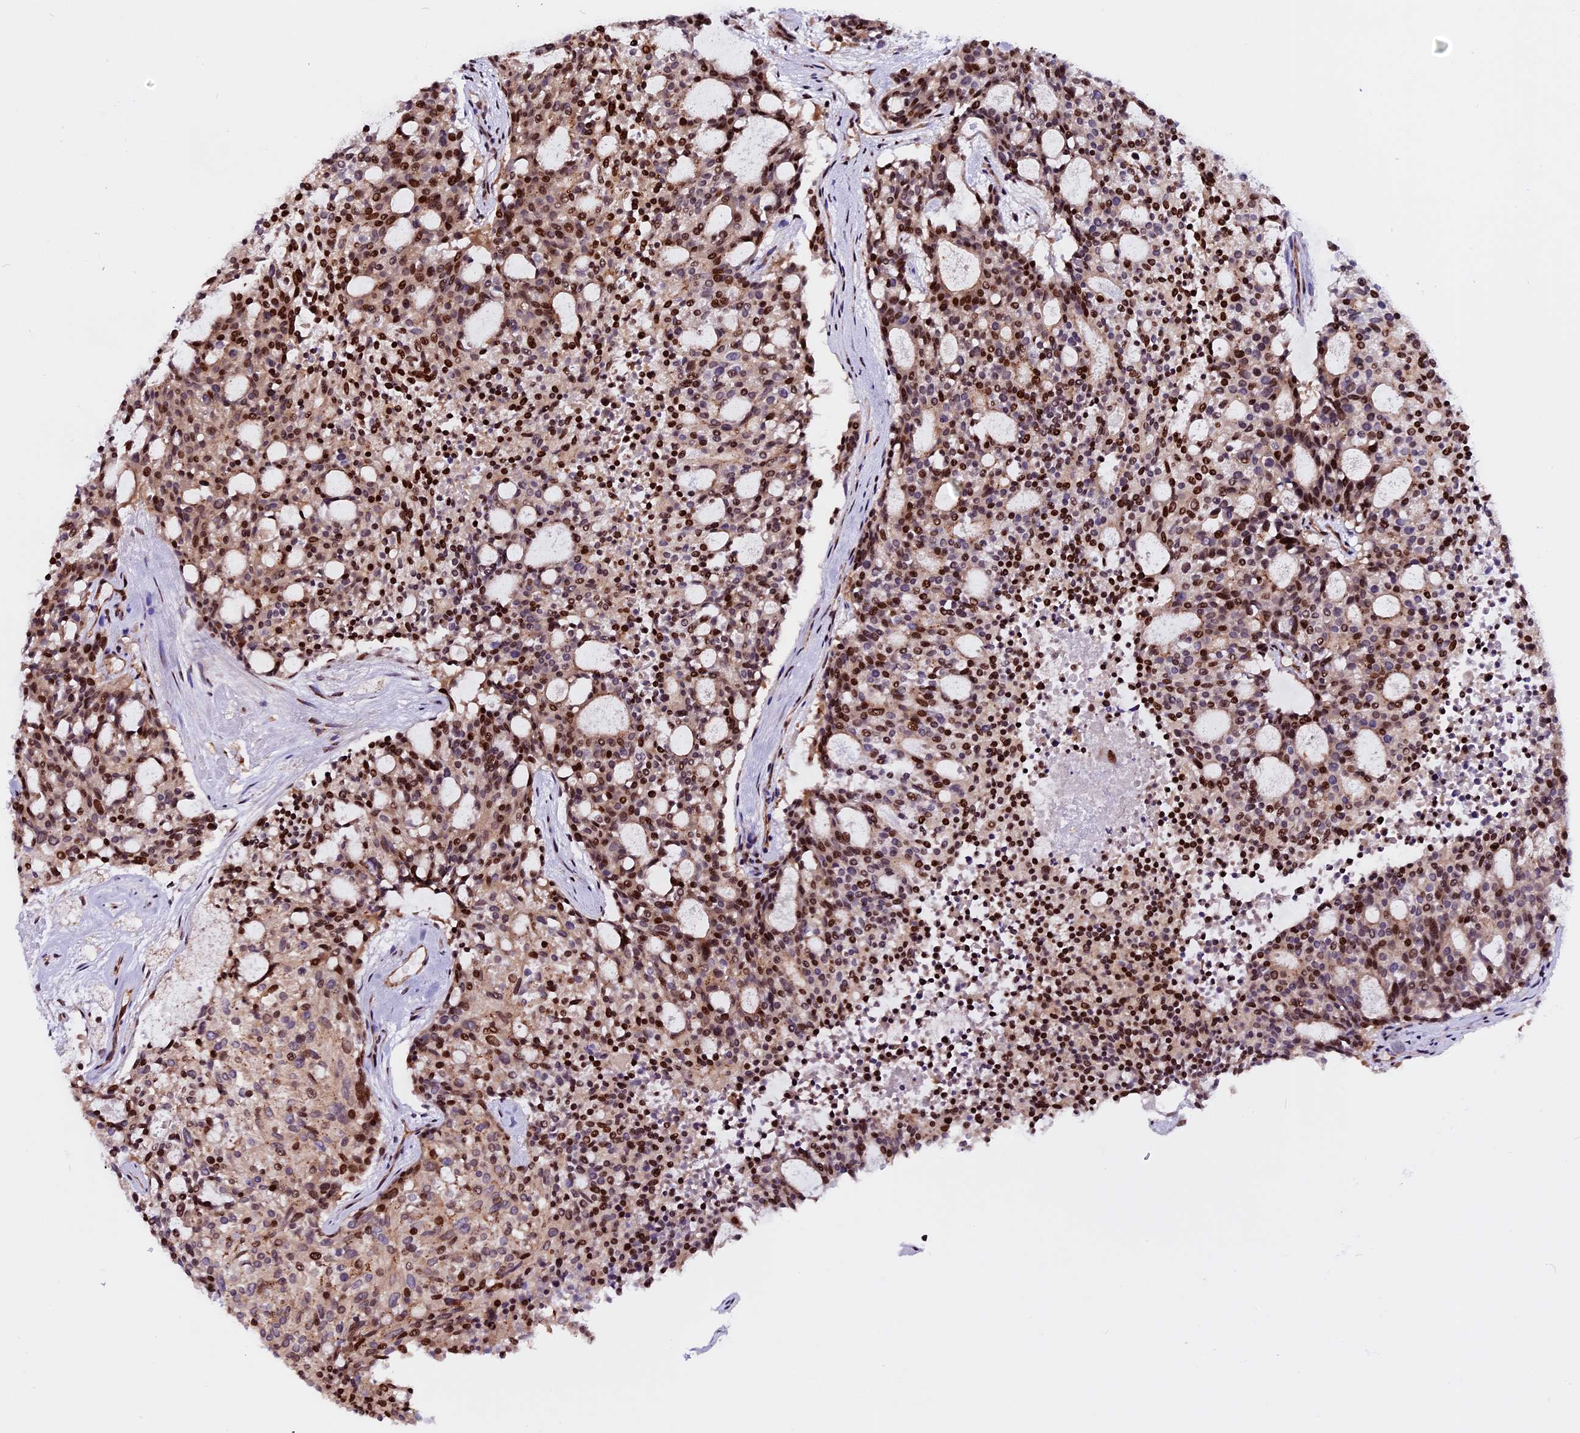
{"staining": {"intensity": "moderate", "quantity": ">75%", "location": "nuclear"}, "tissue": "carcinoid", "cell_type": "Tumor cells", "image_type": "cancer", "snomed": [{"axis": "morphology", "description": "Carcinoid, malignant, NOS"}, {"axis": "topography", "description": "Pancreas"}], "caption": "Carcinoid (malignant) tissue demonstrates moderate nuclear expression in approximately >75% of tumor cells, visualized by immunohistochemistry. The staining was performed using DAB (3,3'-diaminobenzidine), with brown indicating positive protein expression. Nuclei are stained blue with hematoxylin.", "gene": "RINL", "patient": {"sex": "female", "age": 54}}